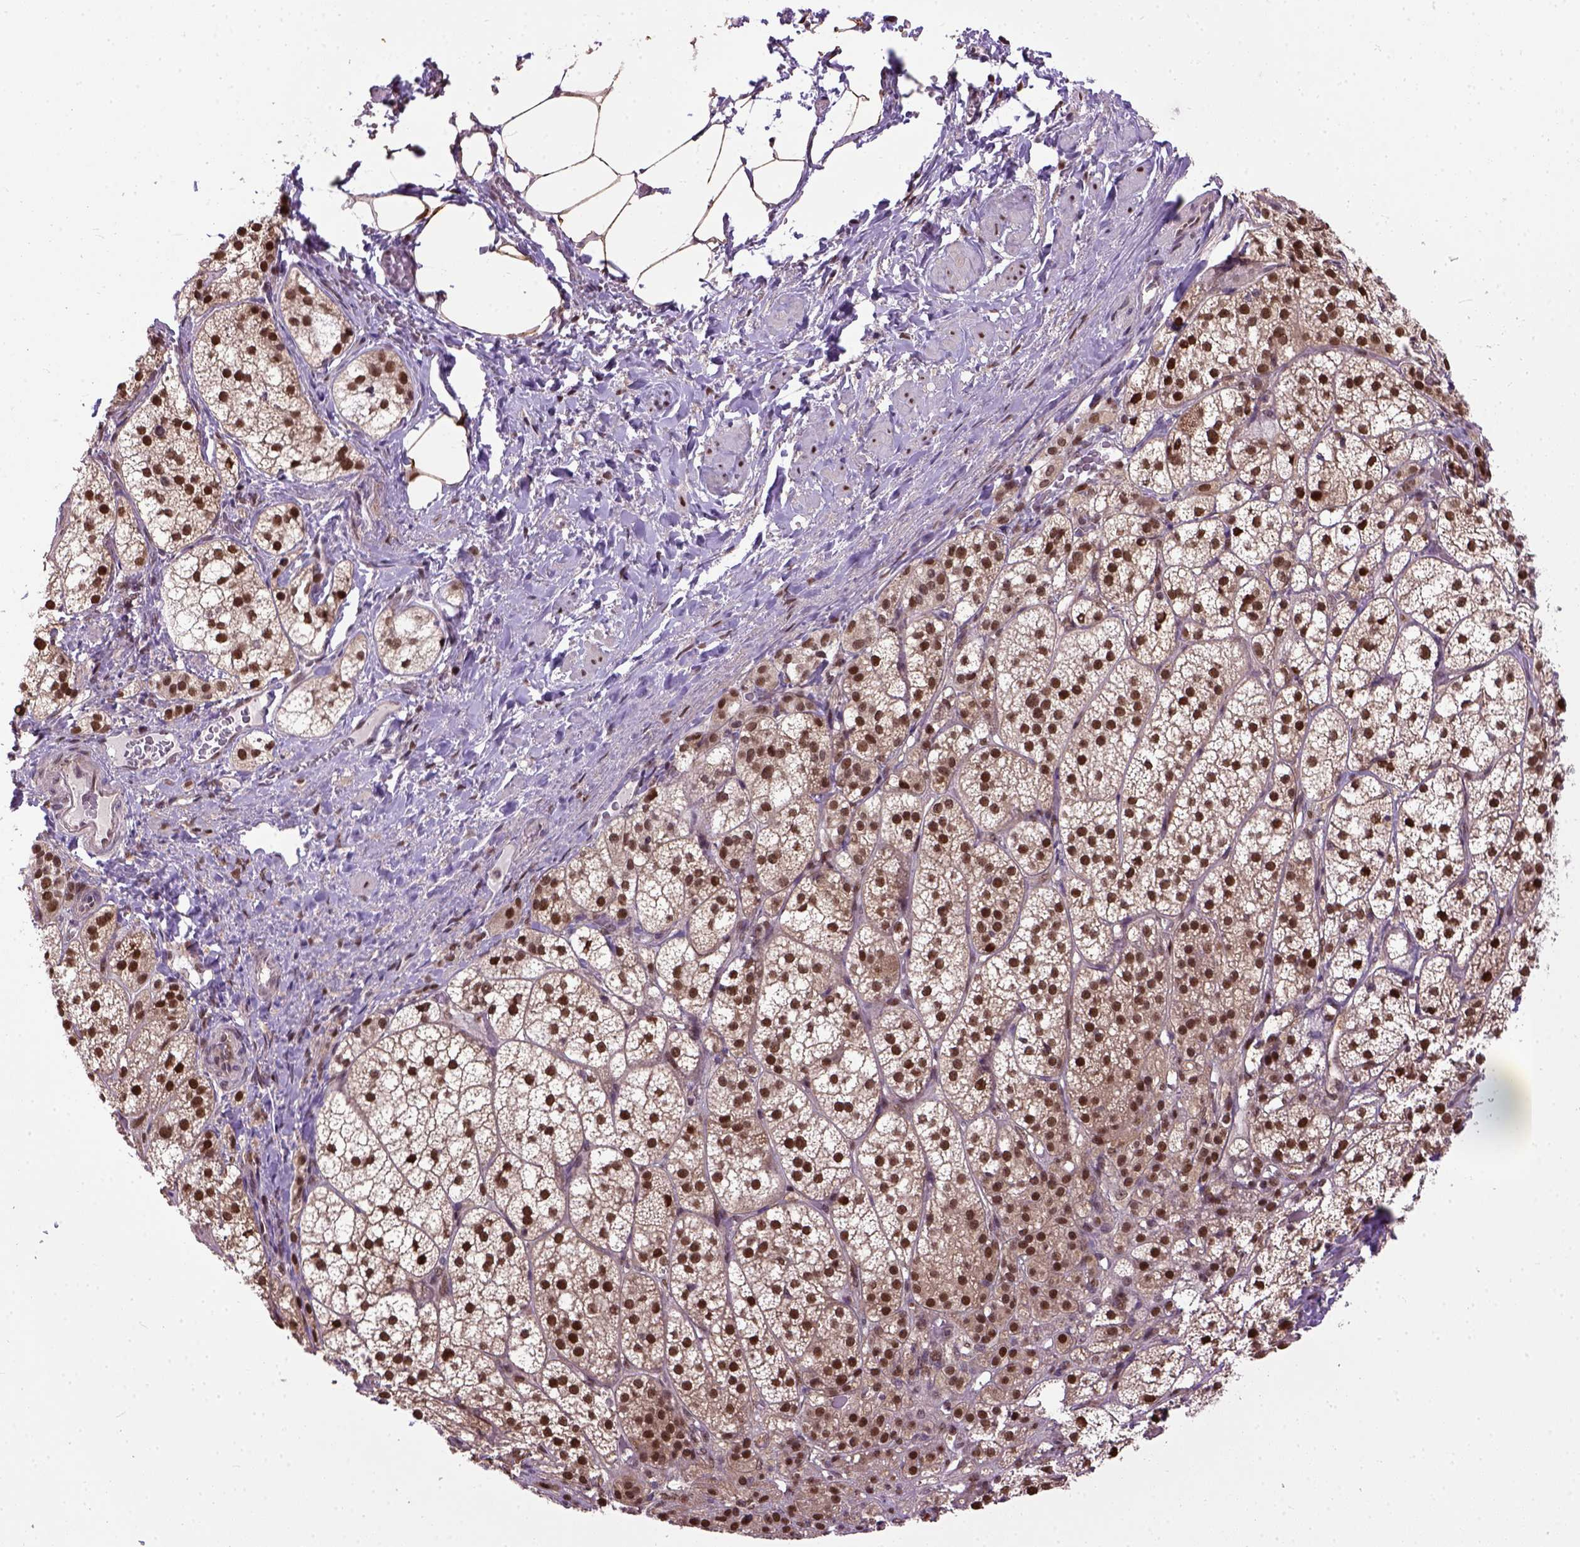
{"staining": {"intensity": "strong", "quantity": ">75%", "location": "cytoplasmic/membranous,nuclear"}, "tissue": "adrenal gland", "cell_type": "Glandular cells", "image_type": "normal", "snomed": [{"axis": "morphology", "description": "Normal tissue, NOS"}, {"axis": "topography", "description": "Adrenal gland"}], "caption": "About >75% of glandular cells in benign adrenal gland reveal strong cytoplasmic/membranous,nuclear protein staining as visualized by brown immunohistochemical staining.", "gene": "UBA3", "patient": {"sex": "female", "age": 60}}